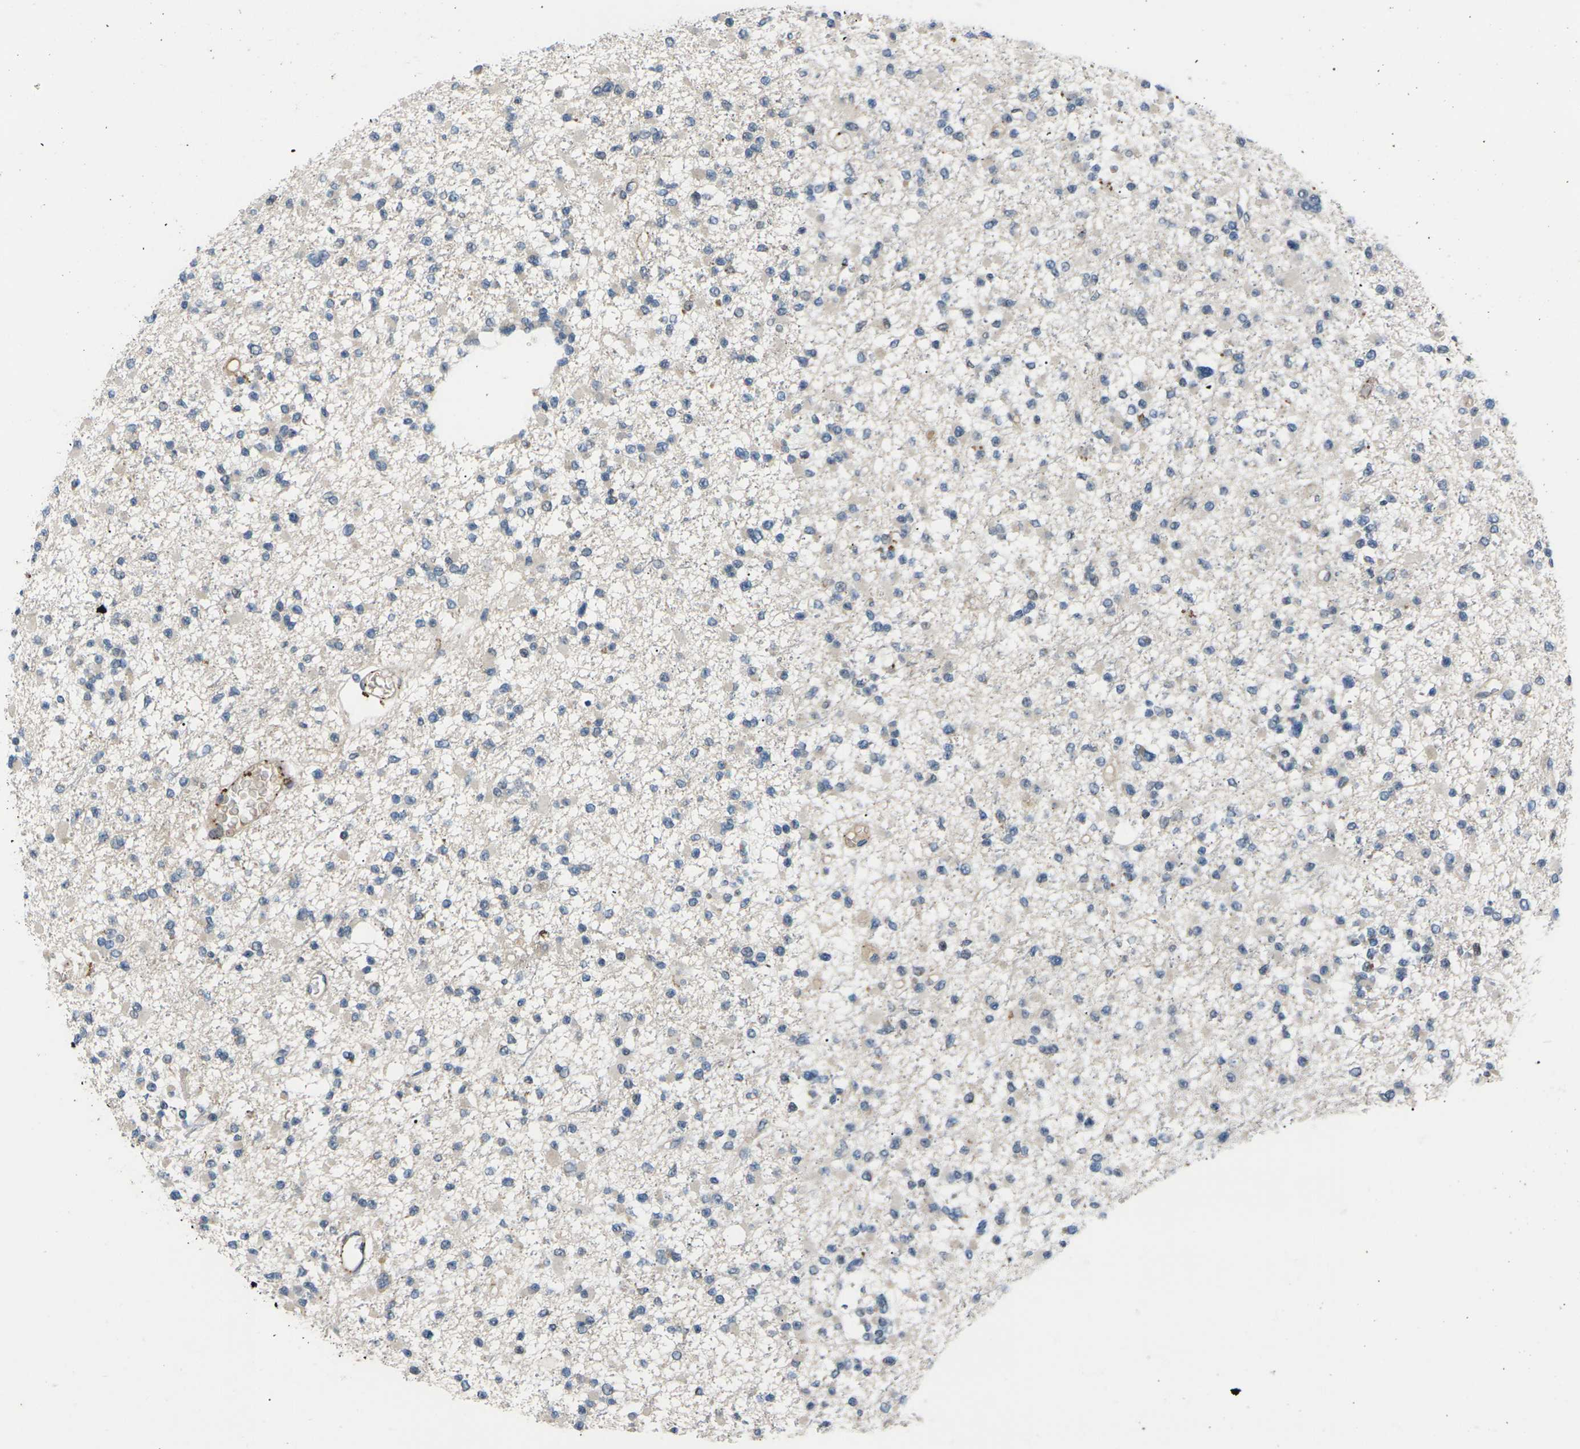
{"staining": {"intensity": "negative", "quantity": "none", "location": "none"}, "tissue": "glioma", "cell_type": "Tumor cells", "image_type": "cancer", "snomed": [{"axis": "morphology", "description": "Glioma, malignant, Low grade"}, {"axis": "topography", "description": "Brain"}], "caption": "This is an IHC micrograph of malignant glioma (low-grade). There is no positivity in tumor cells.", "gene": "RPS6KA3", "patient": {"sex": "female", "age": 22}}